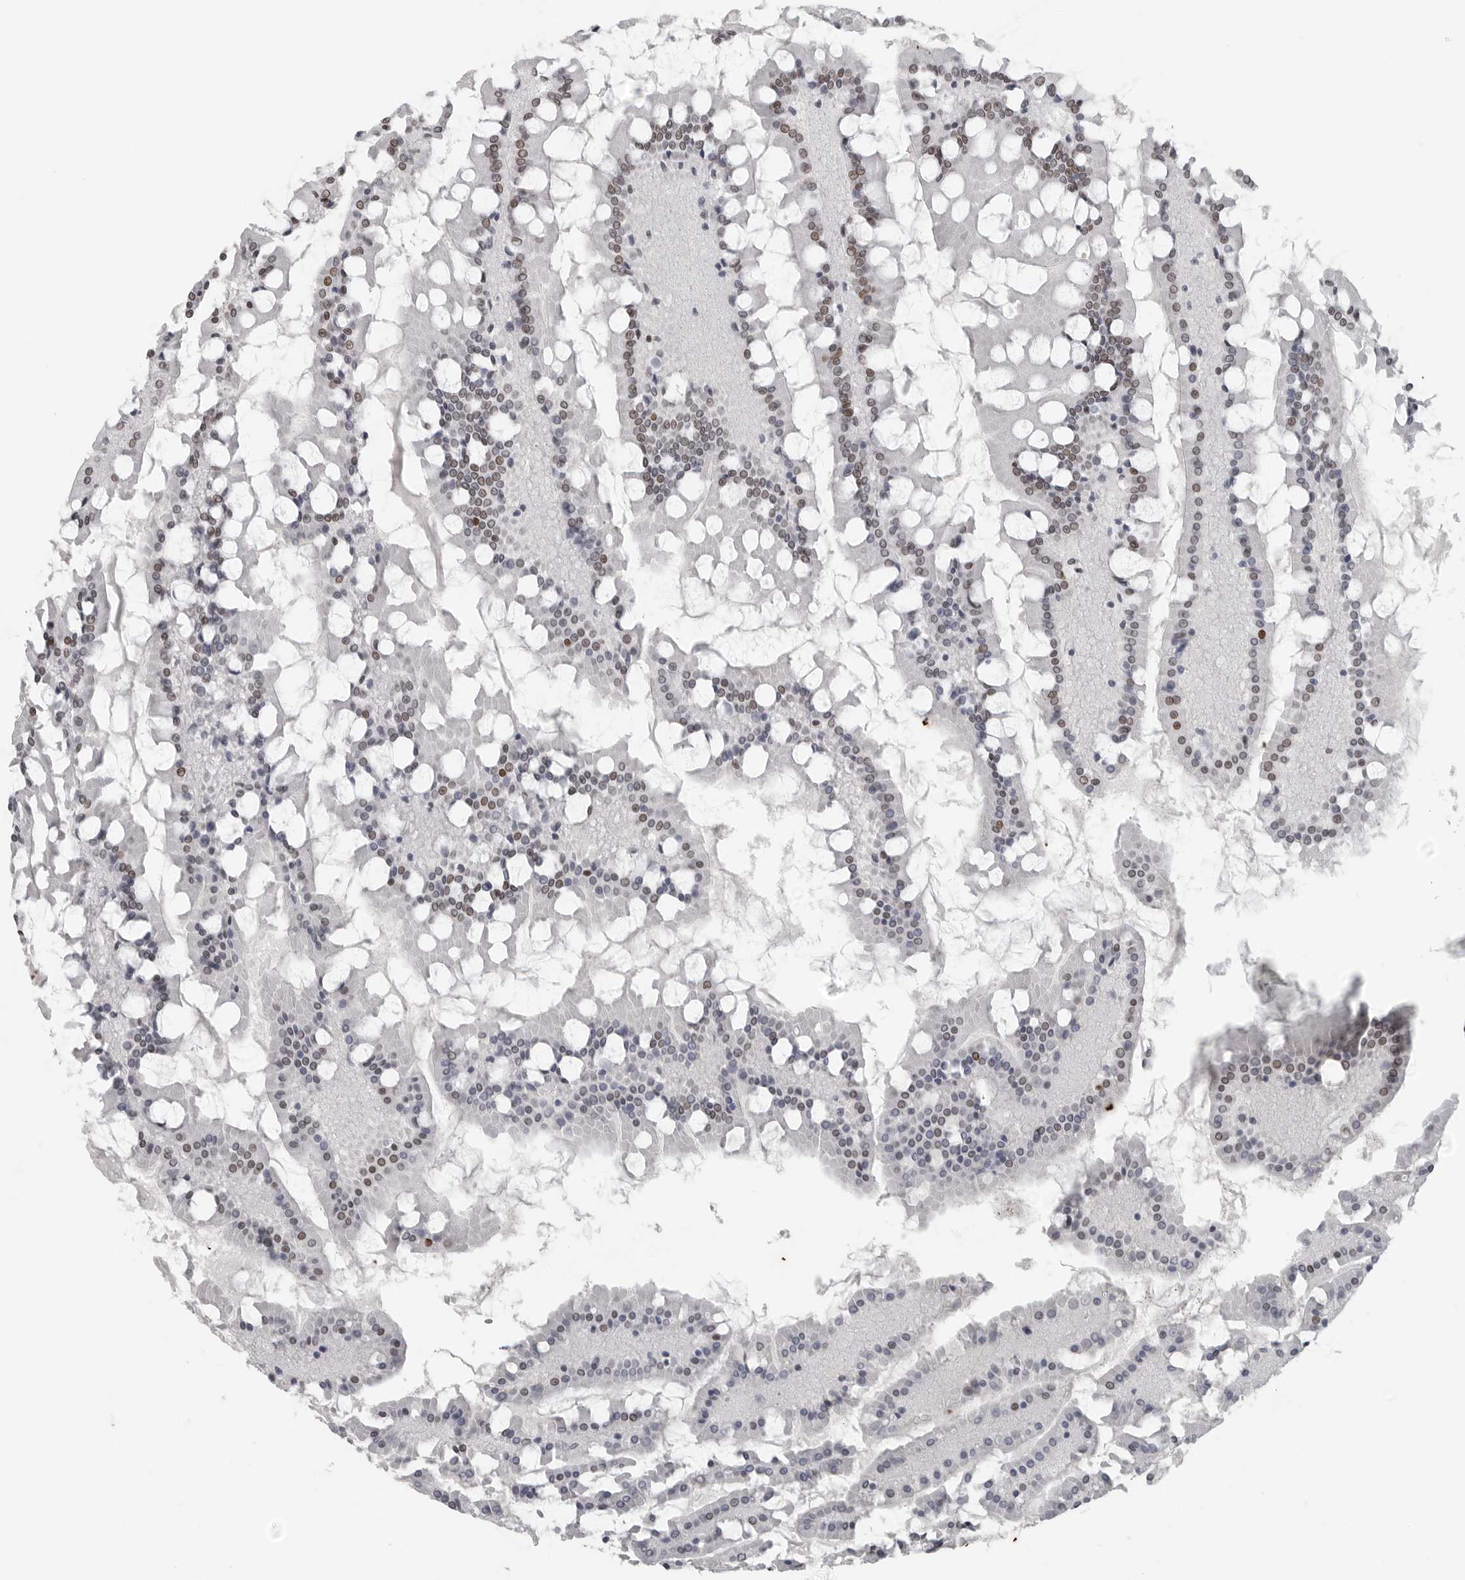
{"staining": {"intensity": "moderate", "quantity": "25%-75%", "location": "nuclear"}, "tissue": "small intestine", "cell_type": "Glandular cells", "image_type": "normal", "snomed": [{"axis": "morphology", "description": "Normal tissue, NOS"}, {"axis": "topography", "description": "Small intestine"}], "caption": "Protein staining demonstrates moderate nuclear expression in about 25%-75% of glandular cells in normal small intestine.", "gene": "SATB2", "patient": {"sex": "male", "age": 41}}